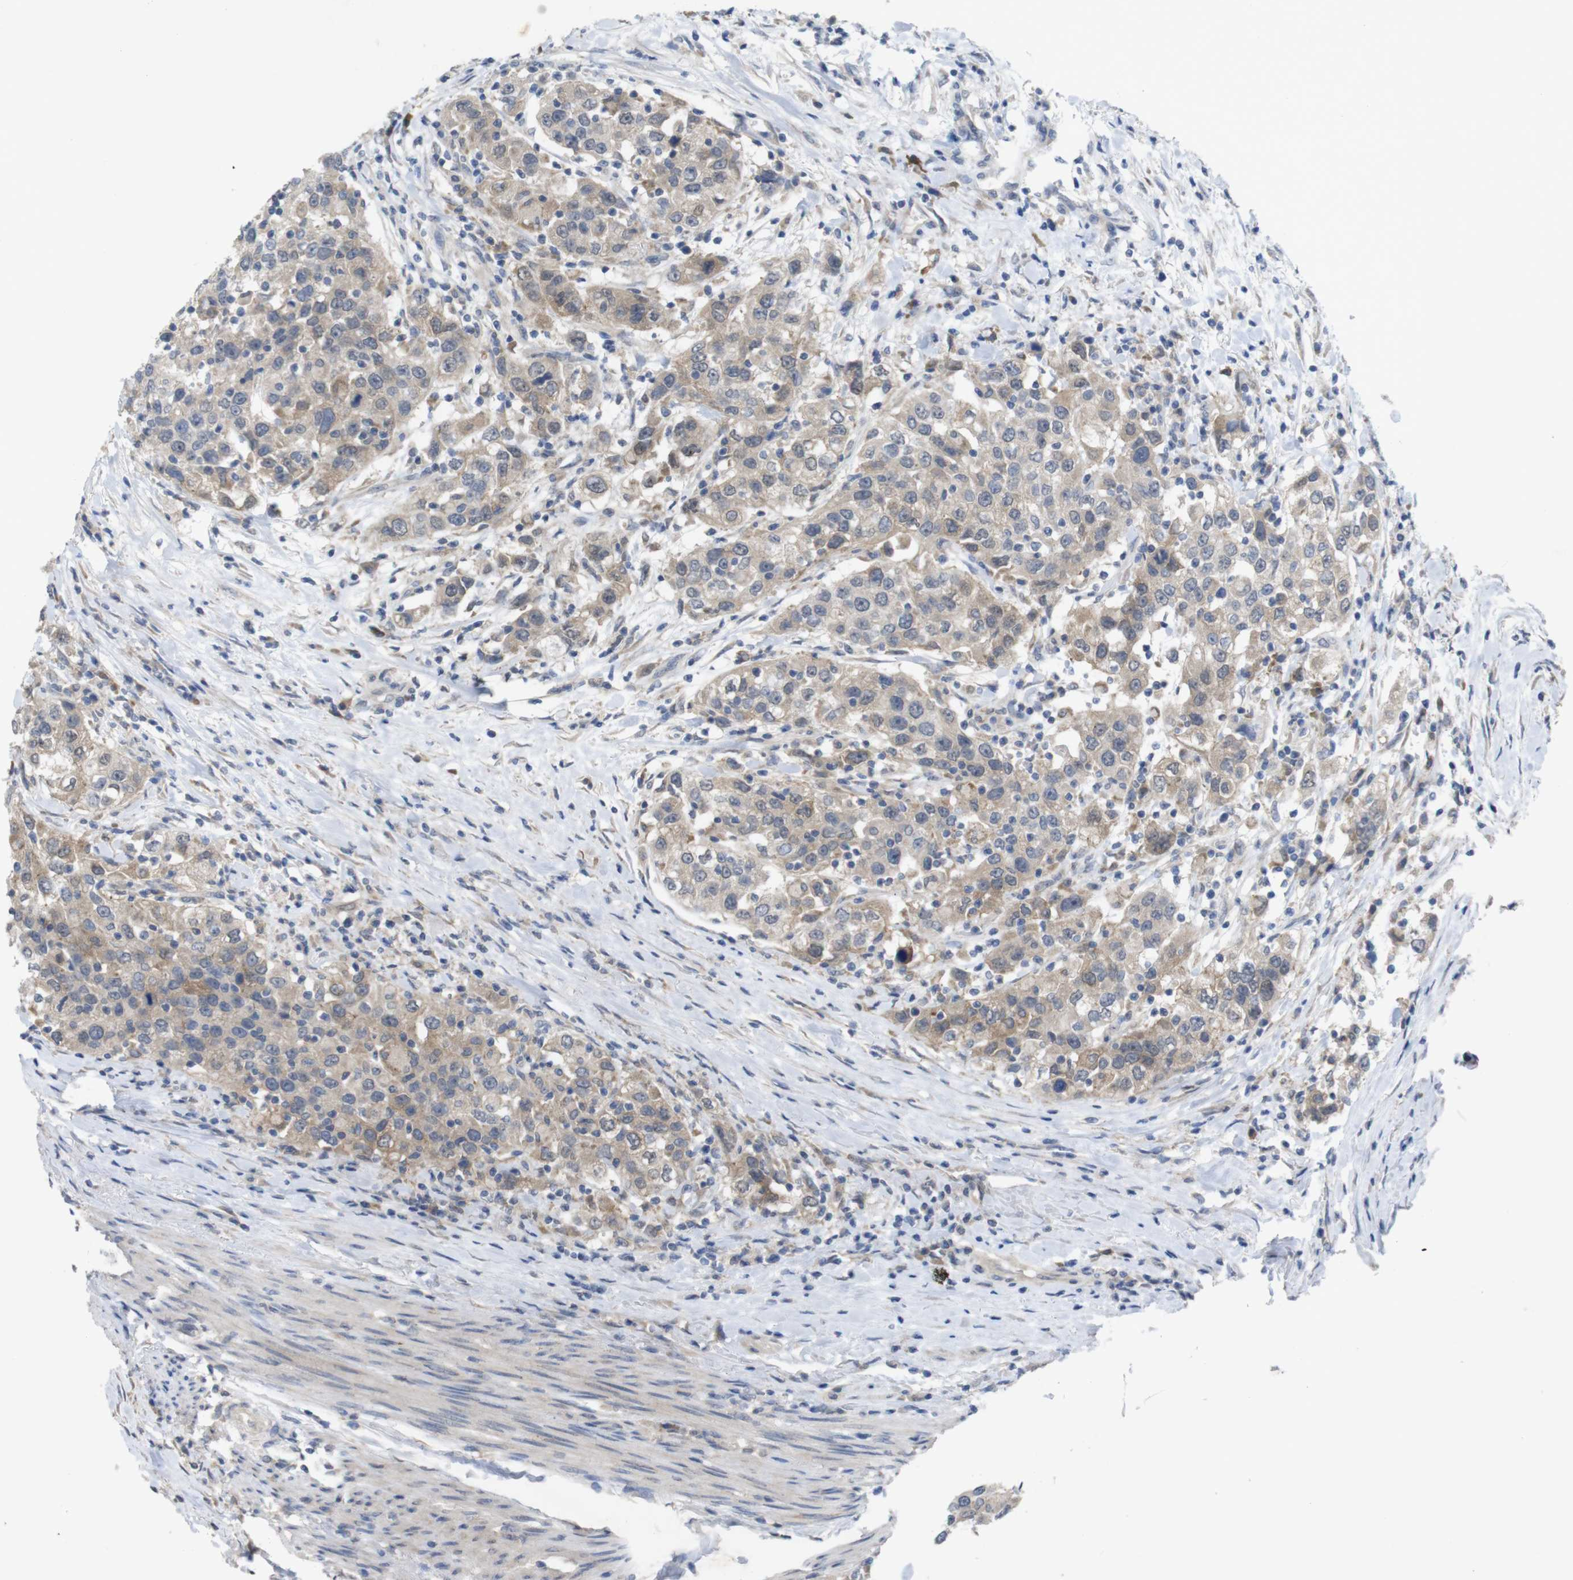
{"staining": {"intensity": "weak", "quantity": ">75%", "location": "cytoplasmic/membranous"}, "tissue": "urothelial cancer", "cell_type": "Tumor cells", "image_type": "cancer", "snomed": [{"axis": "morphology", "description": "Urothelial carcinoma, High grade"}, {"axis": "topography", "description": "Urinary bladder"}], "caption": "About >75% of tumor cells in urothelial carcinoma (high-grade) demonstrate weak cytoplasmic/membranous protein staining as visualized by brown immunohistochemical staining.", "gene": "BCAR3", "patient": {"sex": "female", "age": 80}}